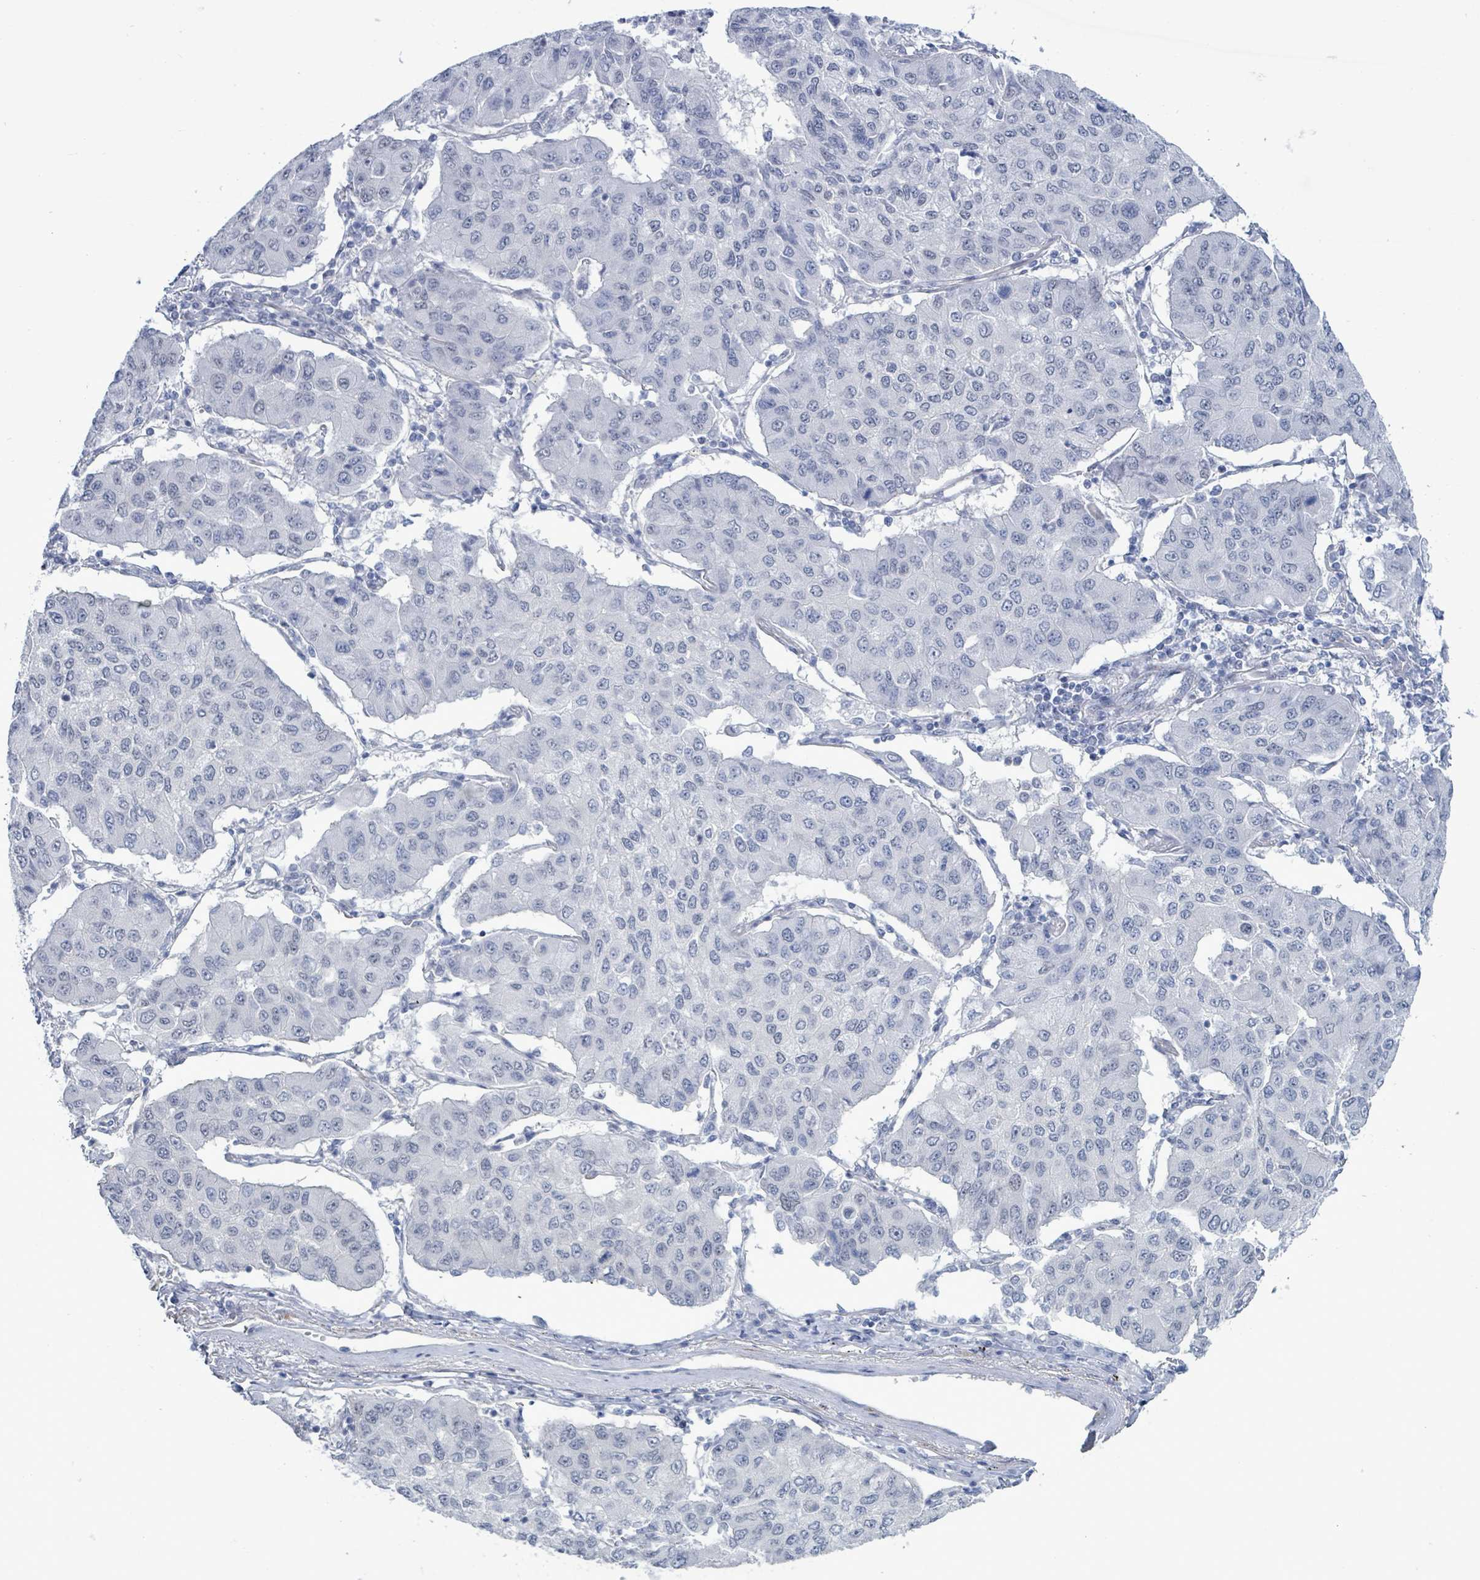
{"staining": {"intensity": "negative", "quantity": "none", "location": "none"}, "tissue": "lung cancer", "cell_type": "Tumor cells", "image_type": "cancer", "snomed": [{"axis": "morphology", "description": "Squamous cell carcinoma, NOS"}, {"axis": "topography", "description": "Lung"}], "caption": "High magnification brightfield microscopy of lung cancer stained with DAB (brown) and counterstained with hematoxylin (blue): tumor cells show no significant expression. (DAB (3,3'-diaminobenzidine) IHC visualized using brightfield microscopy, high magnification).", "gene": "DMRTC1B", "patient": {"sex": "male", "age": 74}}